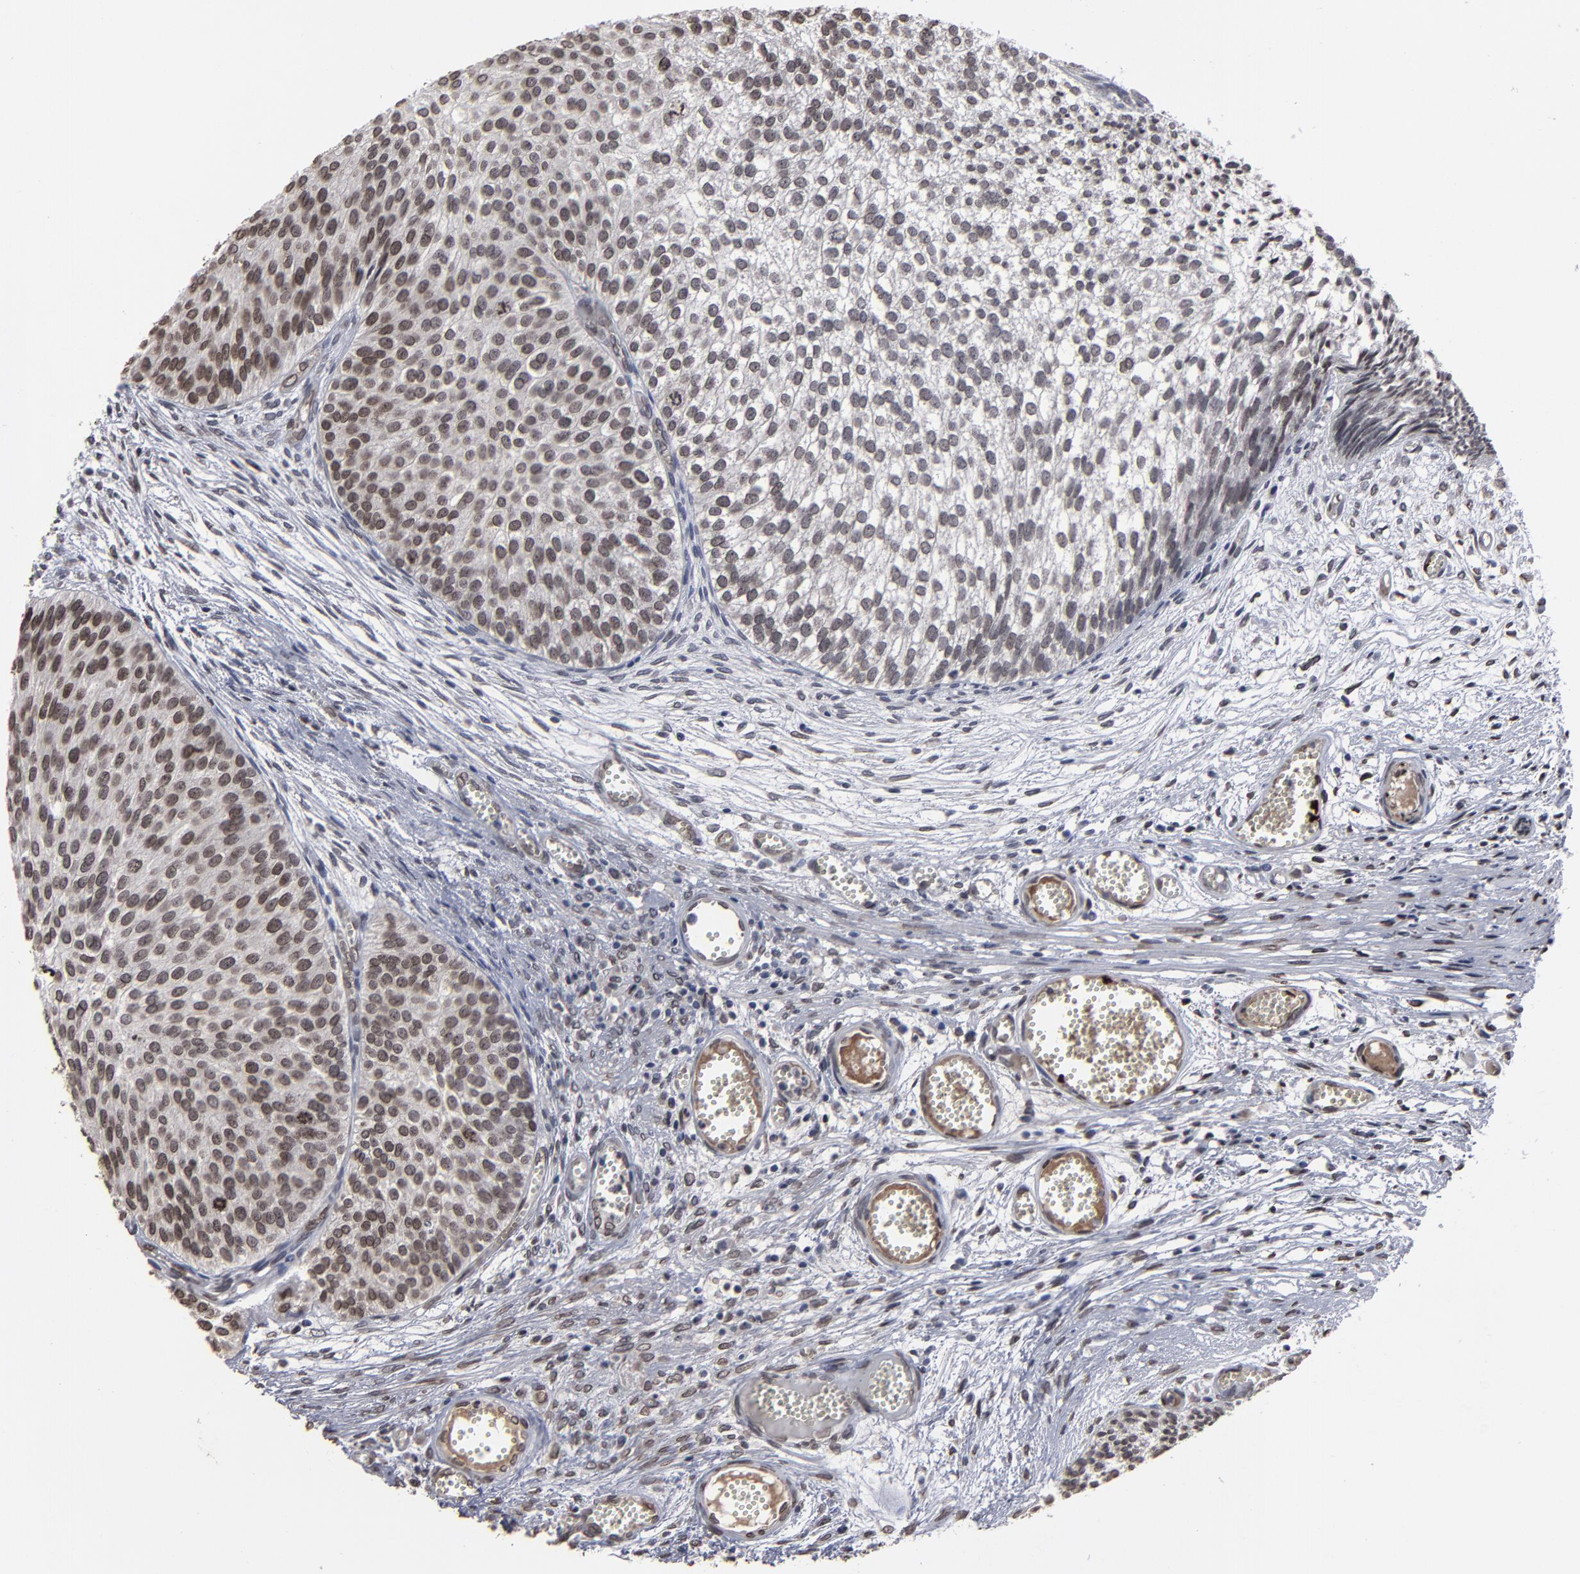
{"staining": {"intensity": "weak", "quantity": "<25%", "location": "nuclear"}, "tissue": "urothelial cancer", "cell_type": "Tumor cells", "image_type": "cancer", "snomed": [{"axis": "morphology", "description": "Urothelial carcinoma, Low grade"}, {"axis": "topography", "description": "Urinary bladder"}], "caption": "A high-resolution histopathology image shows IHC staining of urothelial cancer, which exhibits no significant staining in tumor cells. (DAB (3,3'-diaminobenzidine) immunohistochemistry (IHC) visualized using brightfield microscopy, high magnification).", "gene": "BAZ1A", "patient": {"sex": "male", "age": 84}}